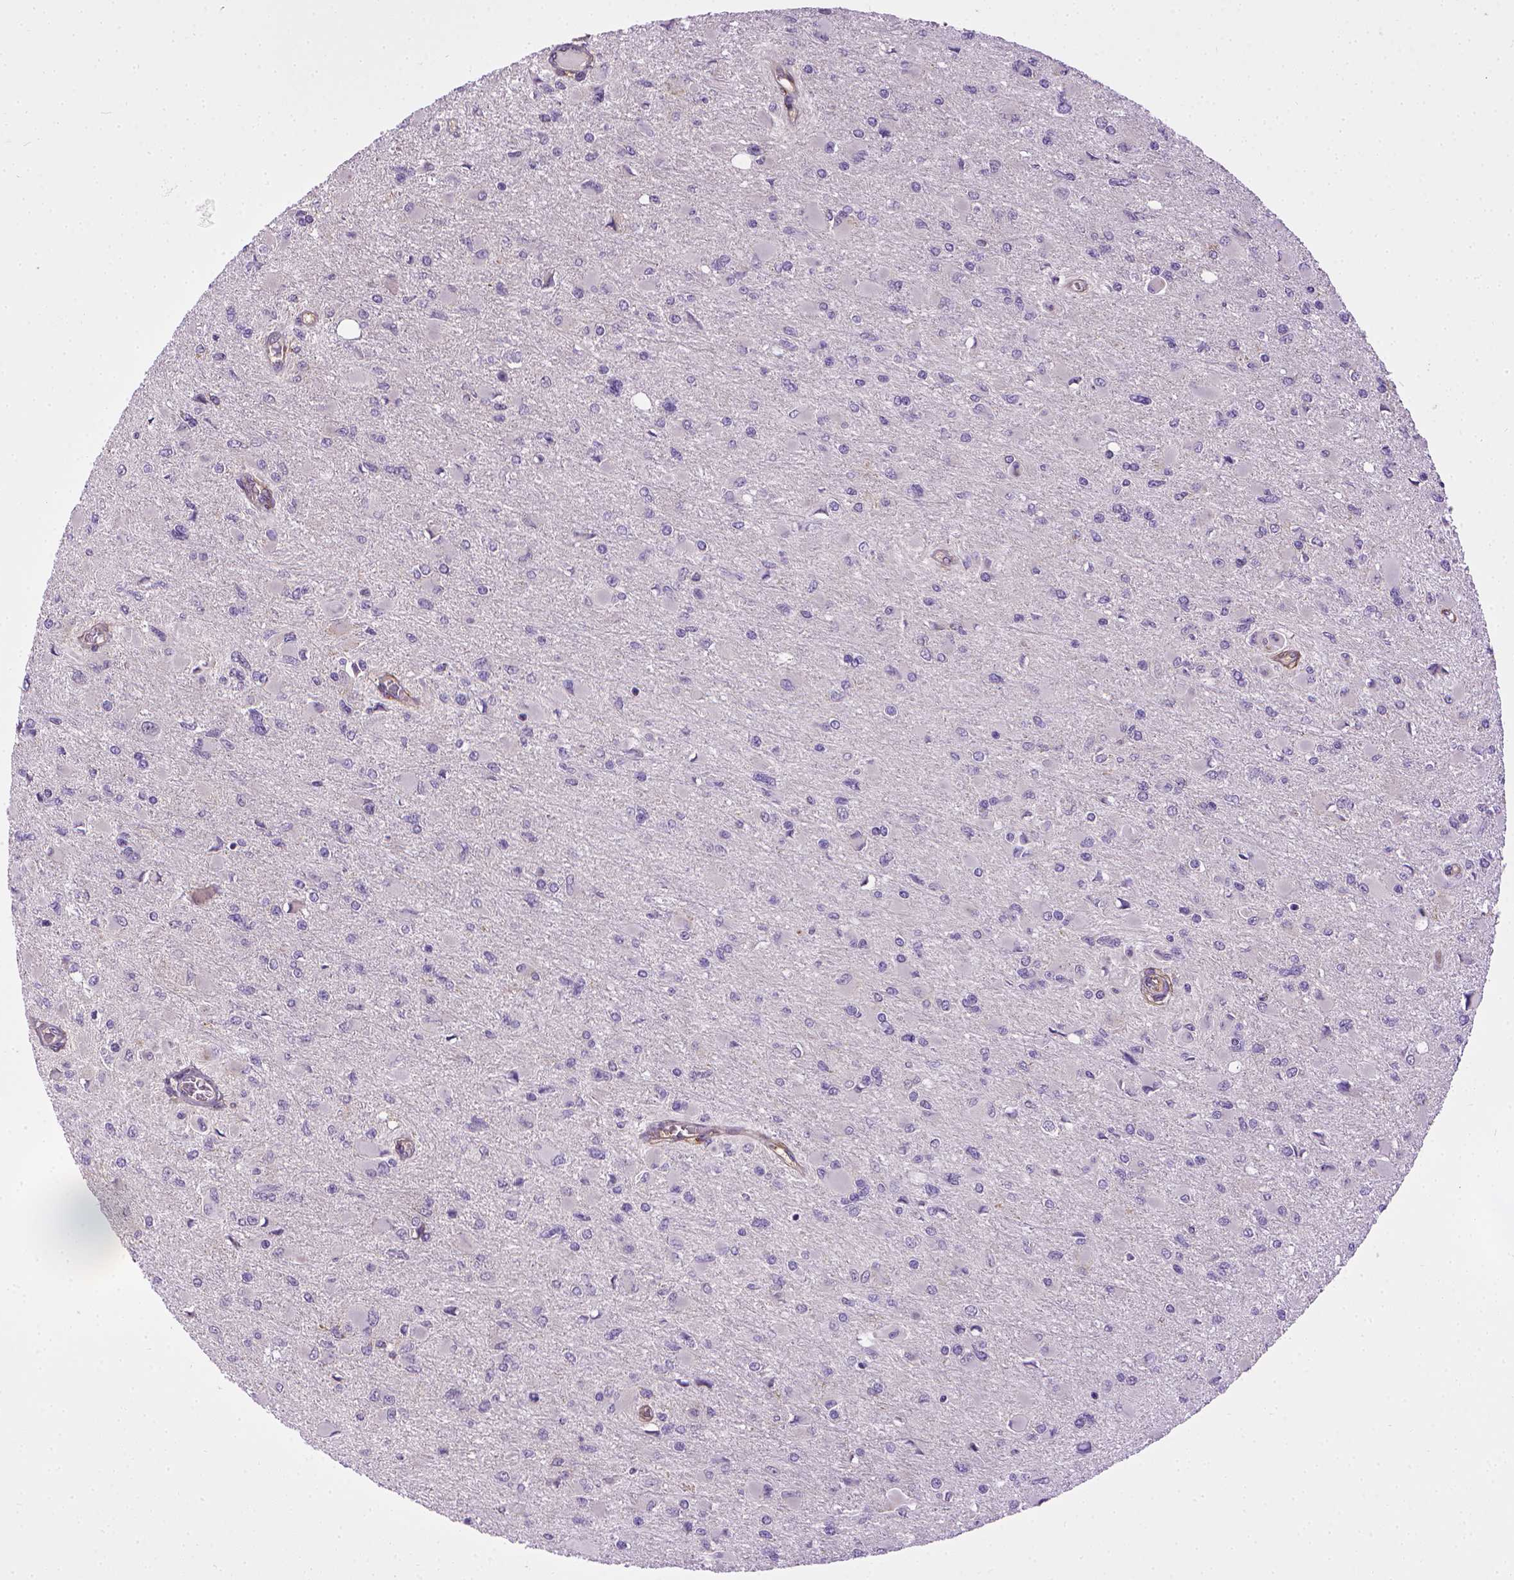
{"staining": {"intensity": "negative", "quantity": "none", "location": "none"}, "tissue": "glioma", "cell_type": "Tumor cells", "image_type": "cancer", "snomed": [{"axis": "morphology", "description": "Glioma, malignant, High grade"}, {"axis": "topography", "description": "Cerebral cortex"}], "caption": "Immunohistochemistry histopathology image of human glioma stained for a protein (brown), which demonstrates no expression in tumor cells.", "gene": "ENG", "patient": {"sex": "female", "age": 36}}